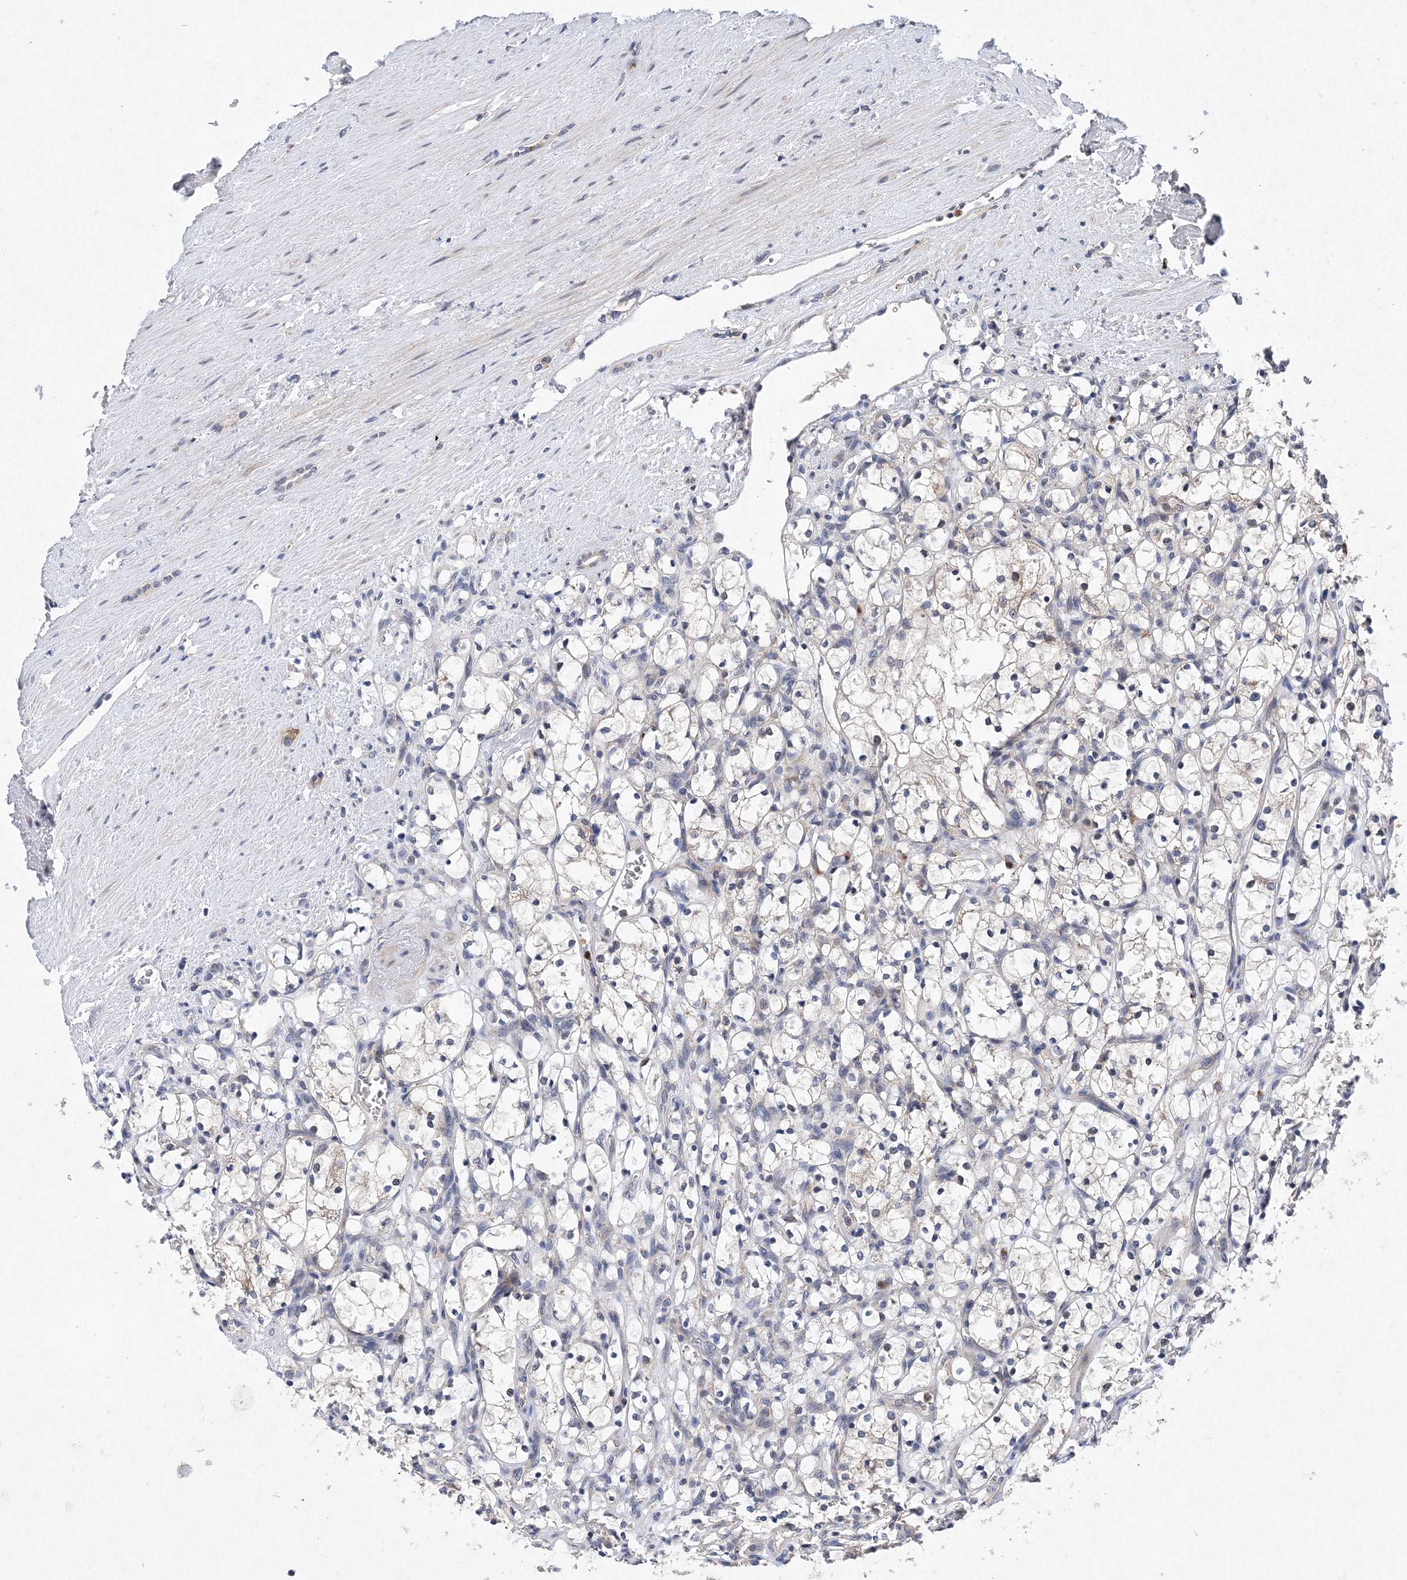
{"staining": {"intensity": "negative", "quantity": "none", "location": "none"}, "tissue": "renal cancer", "cell_type": "Tumor cells", "image_type": "cancer", "snomed": [{"axis": "morphology", "description": "Adenocarcinoma, NOS"}, {"axis": "topography", "description": "Kidney"}], "caption": "Tumor cells are negative for brown protein staining in adenocarcinoma (renal). (Immunohistochemistry, brightfield microscopy, high magnification).", "gene": "PROSER1", "patient": {"sex": "female", "age": 69}}